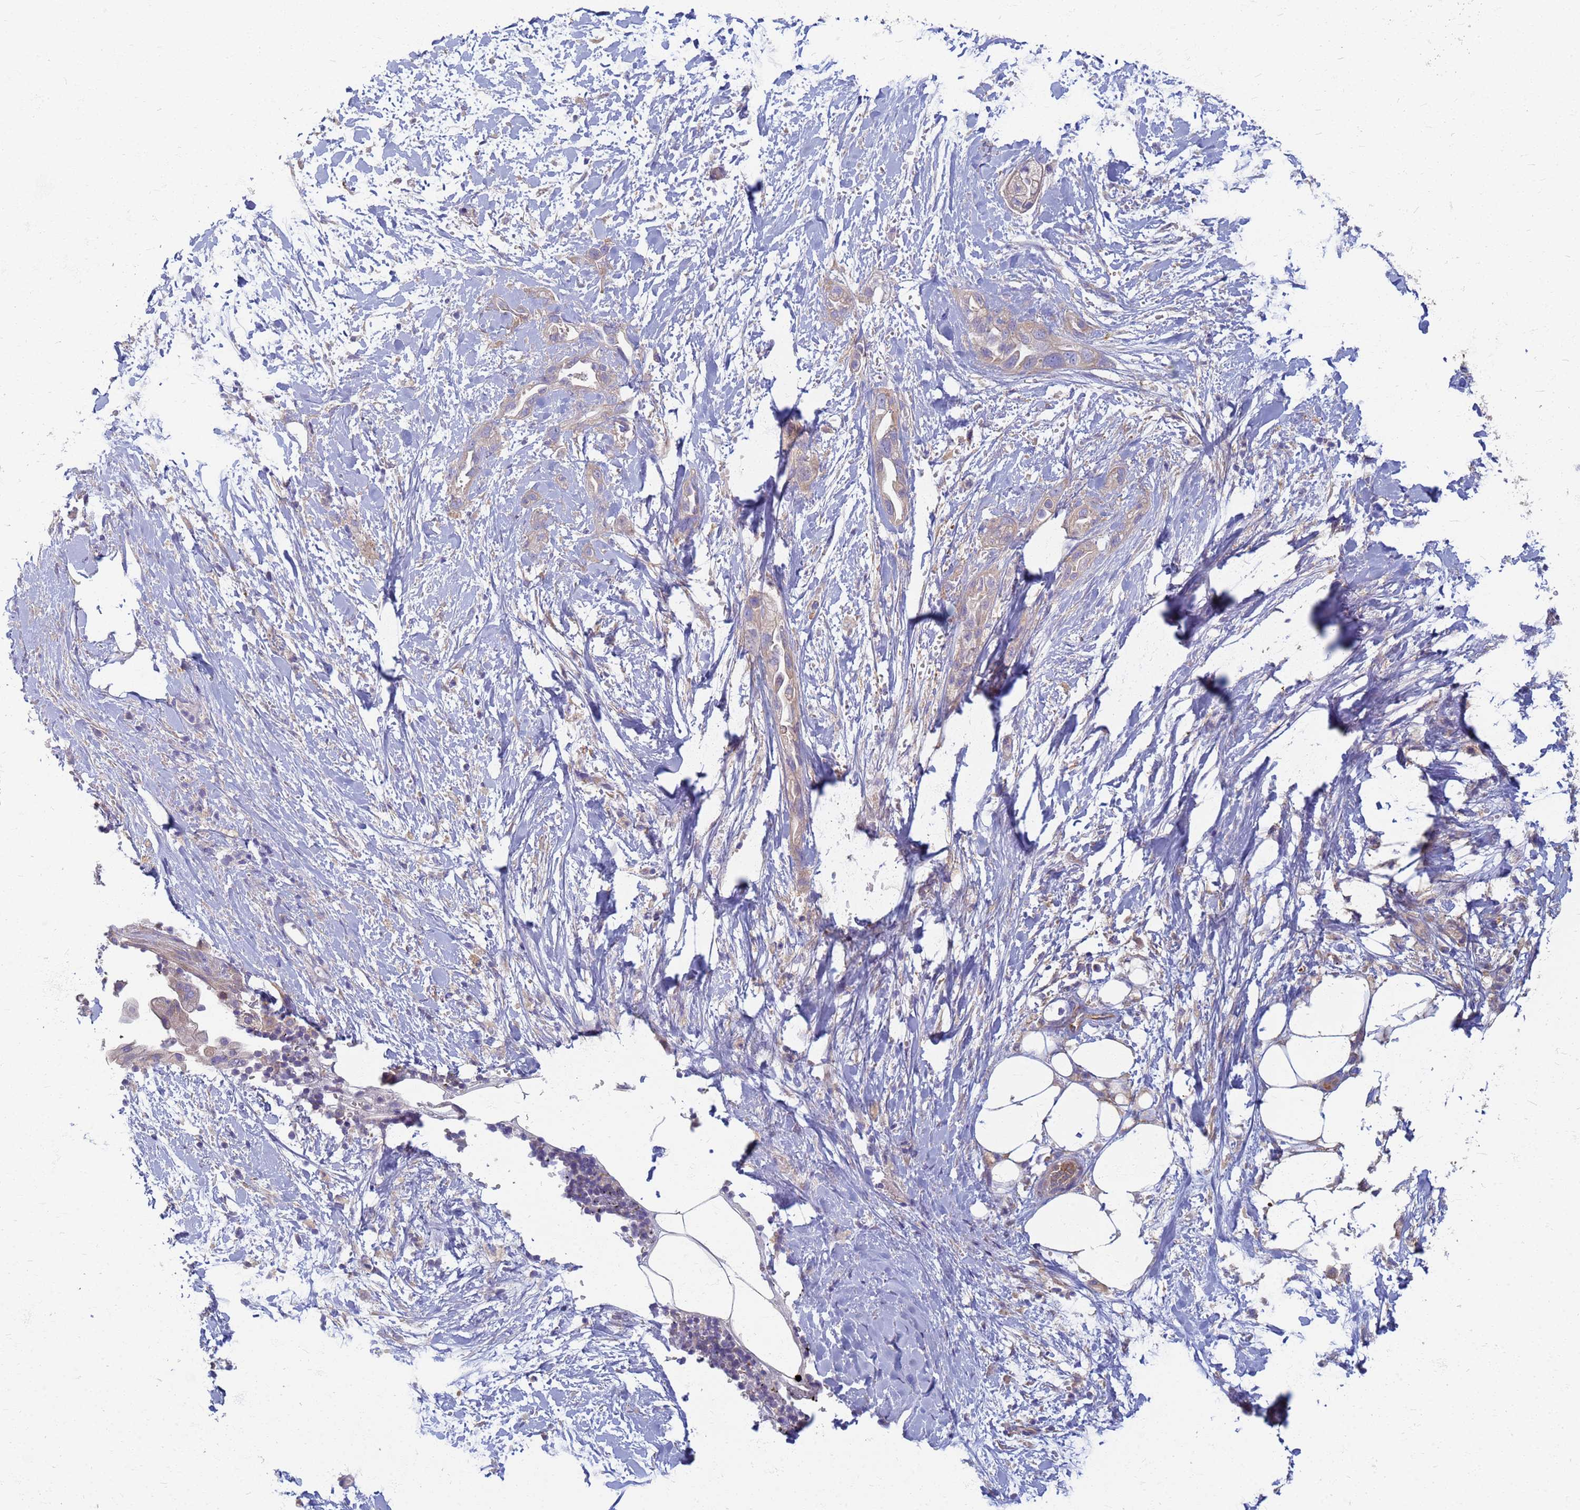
{"staining": {"intensity": "weak", "quantity": "25%-75%", "location": "cytoplasmic/membranous"}, "tissue": "pancreatic cancer", "cell_type": "Tumor cells", "image_type": "cancer", "snomed": [{"axis": "morphology", "description": "Adenocarcinoma, NOS"}, {"axis": "topography", "description": "Pancreas"}], "caption": "Human adenocarcinoma (pancreatic) stained for a protein (brown) reveals weak cytoplasmic/membranous positive expression in about 25%-75% of tumor cells.", "gene": "EEA1", "patient": {"sex": "male", "age": 44}}